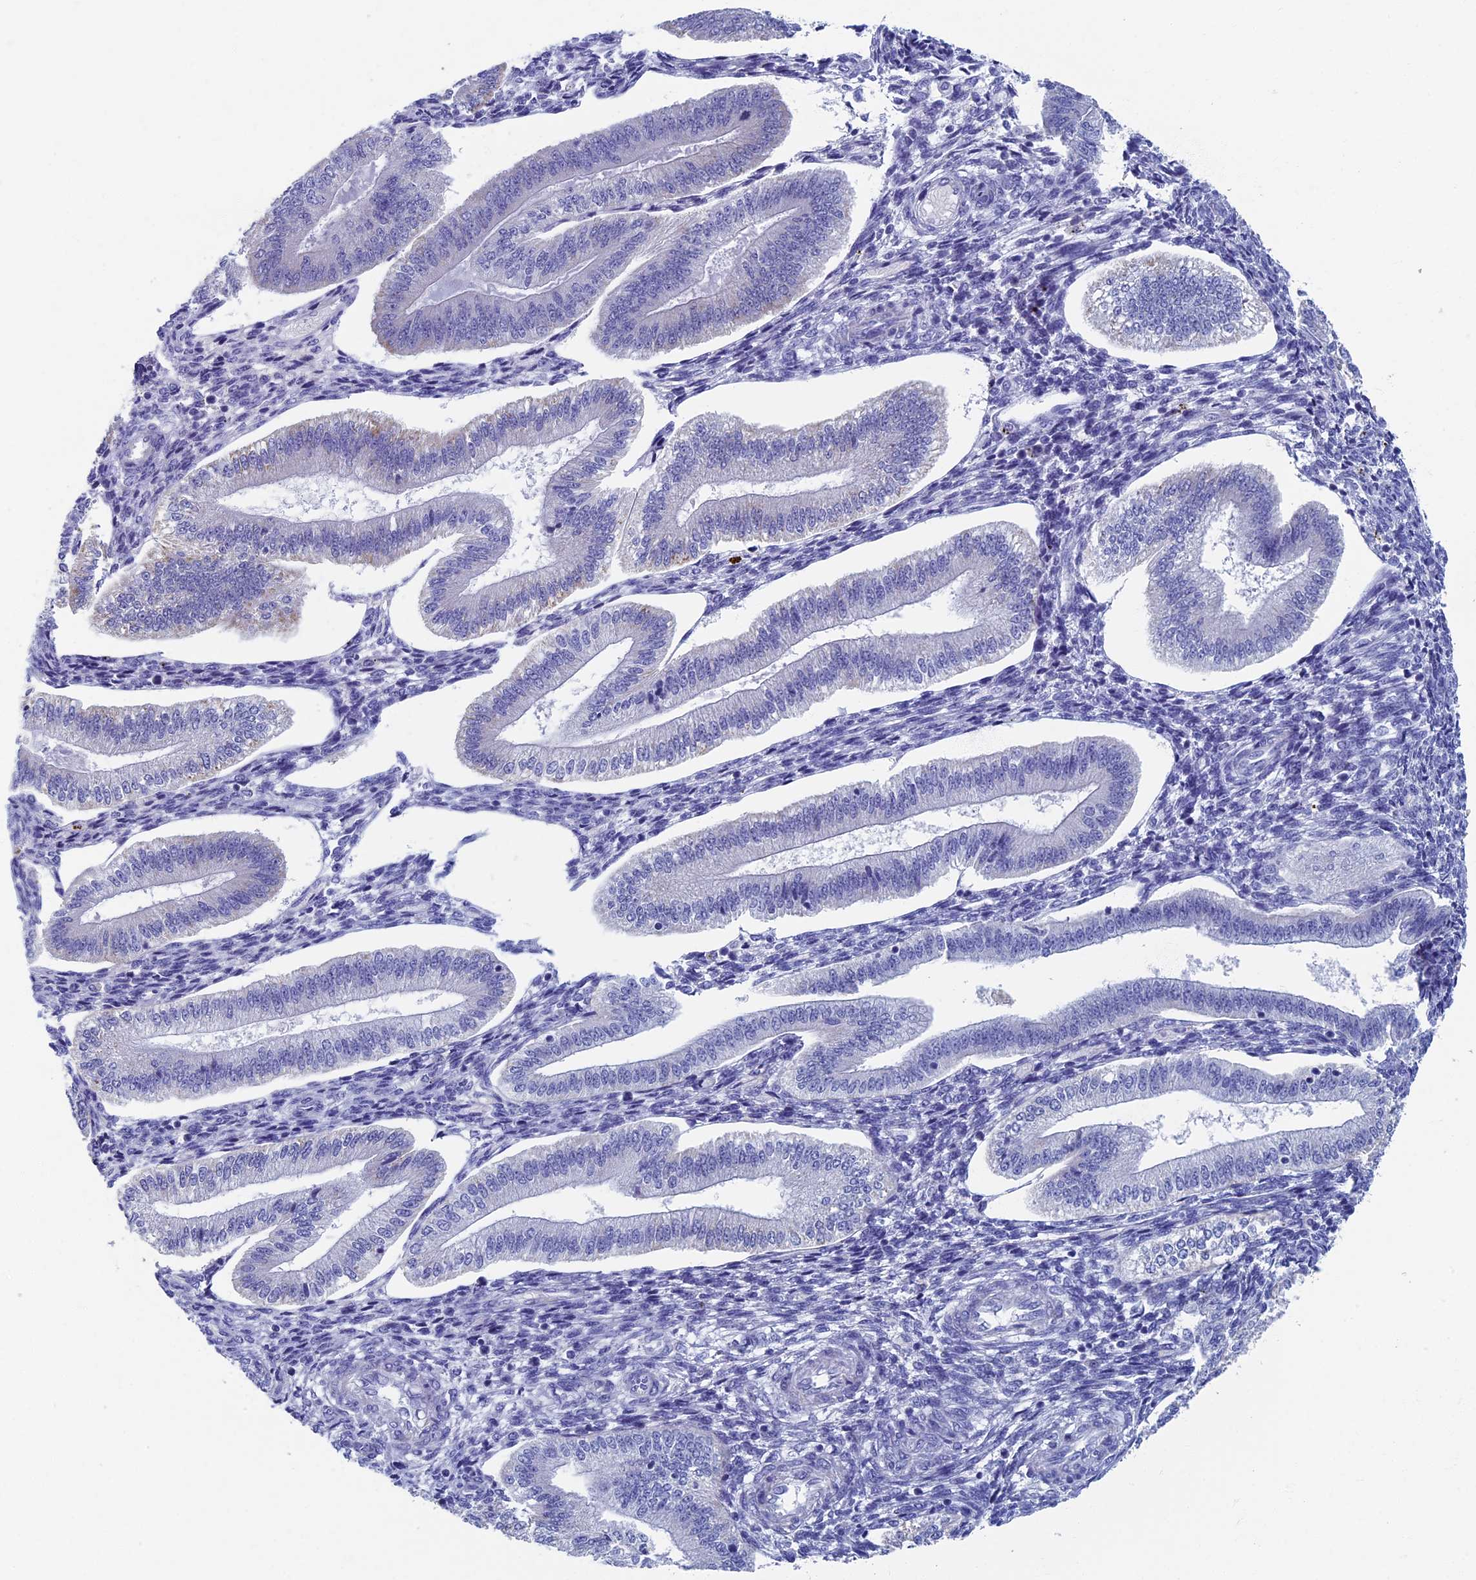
{"staining": {"intensity": "negative", "quantity": "none", "location": "none"}, "tissue": "endometrium", "cell_type": "Cells in endometrial stroma", "image_type": "normal", "snomed": [{"axis": "morphology", "description": "Normal tissue, NOS"}, {"axis": "topography", "description": "Endometrium"}], "caption": "A histopathology image of endometrium stained for a protein exhibits no brown staining in cells in endometrial stroma.", "gene": "OAT", "patient": {"sex": "female", "age": 34}}